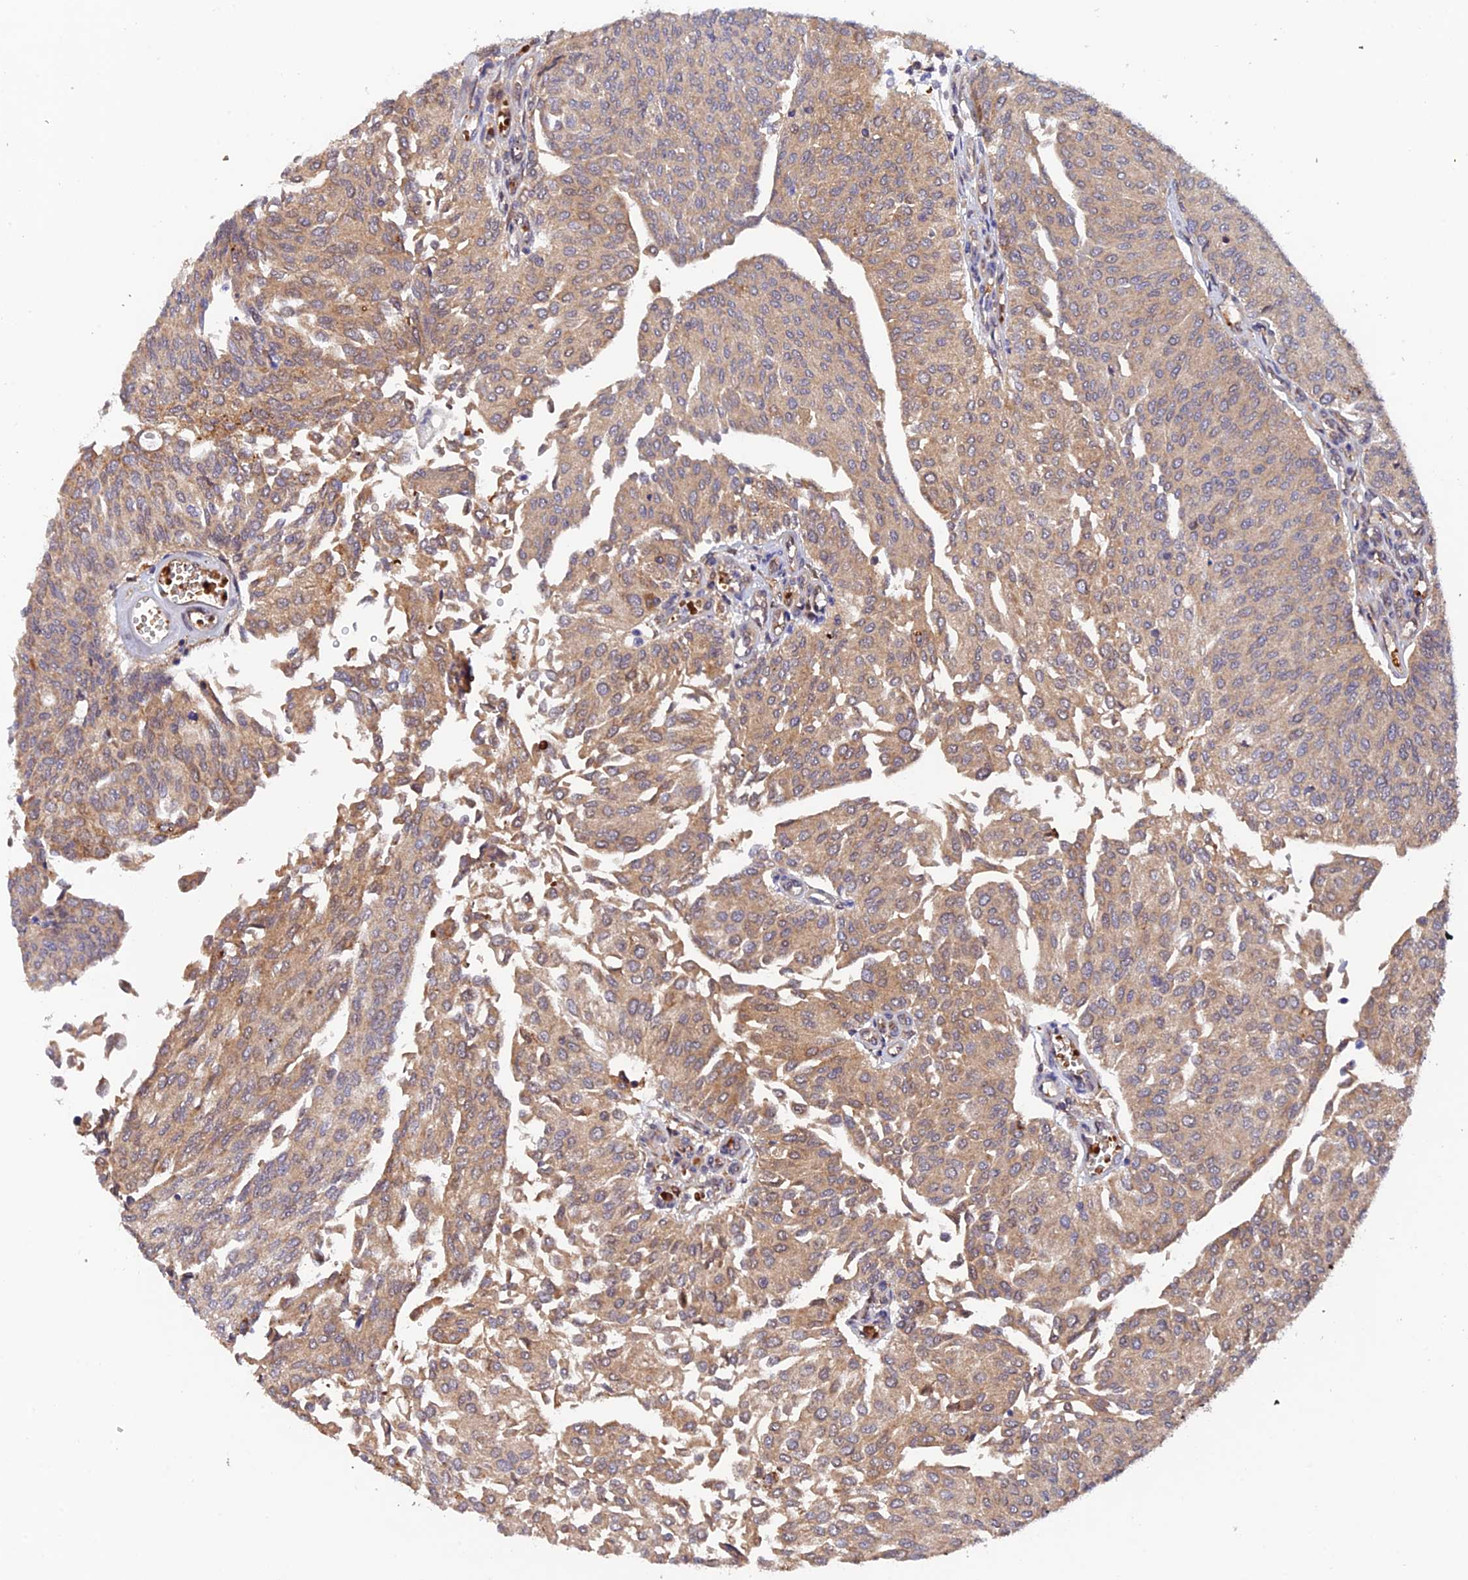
{"staining": {"intensity": "moderate", "quantity": ">75%", "location": "cytoplasmic/membranous"}, "tissue": "urothelial cancer", "cell_type": "Tumor cells", "image_type": "cancer", "snomed": [{"axis": "morphology", "description": "Urothelial carcinoma, High grade"}, {"axis": "topography", "description": "Urinary bladder"}], "caption": "Immunohistochemical staining of urothelial carcinoma (high-grade) demonstrates moderate cytoplasmic/membranous protein staining in approximately >75% of tumor cells.", "gene": "ARL2BP", "patient": {"sex": "female", "age": 79}}